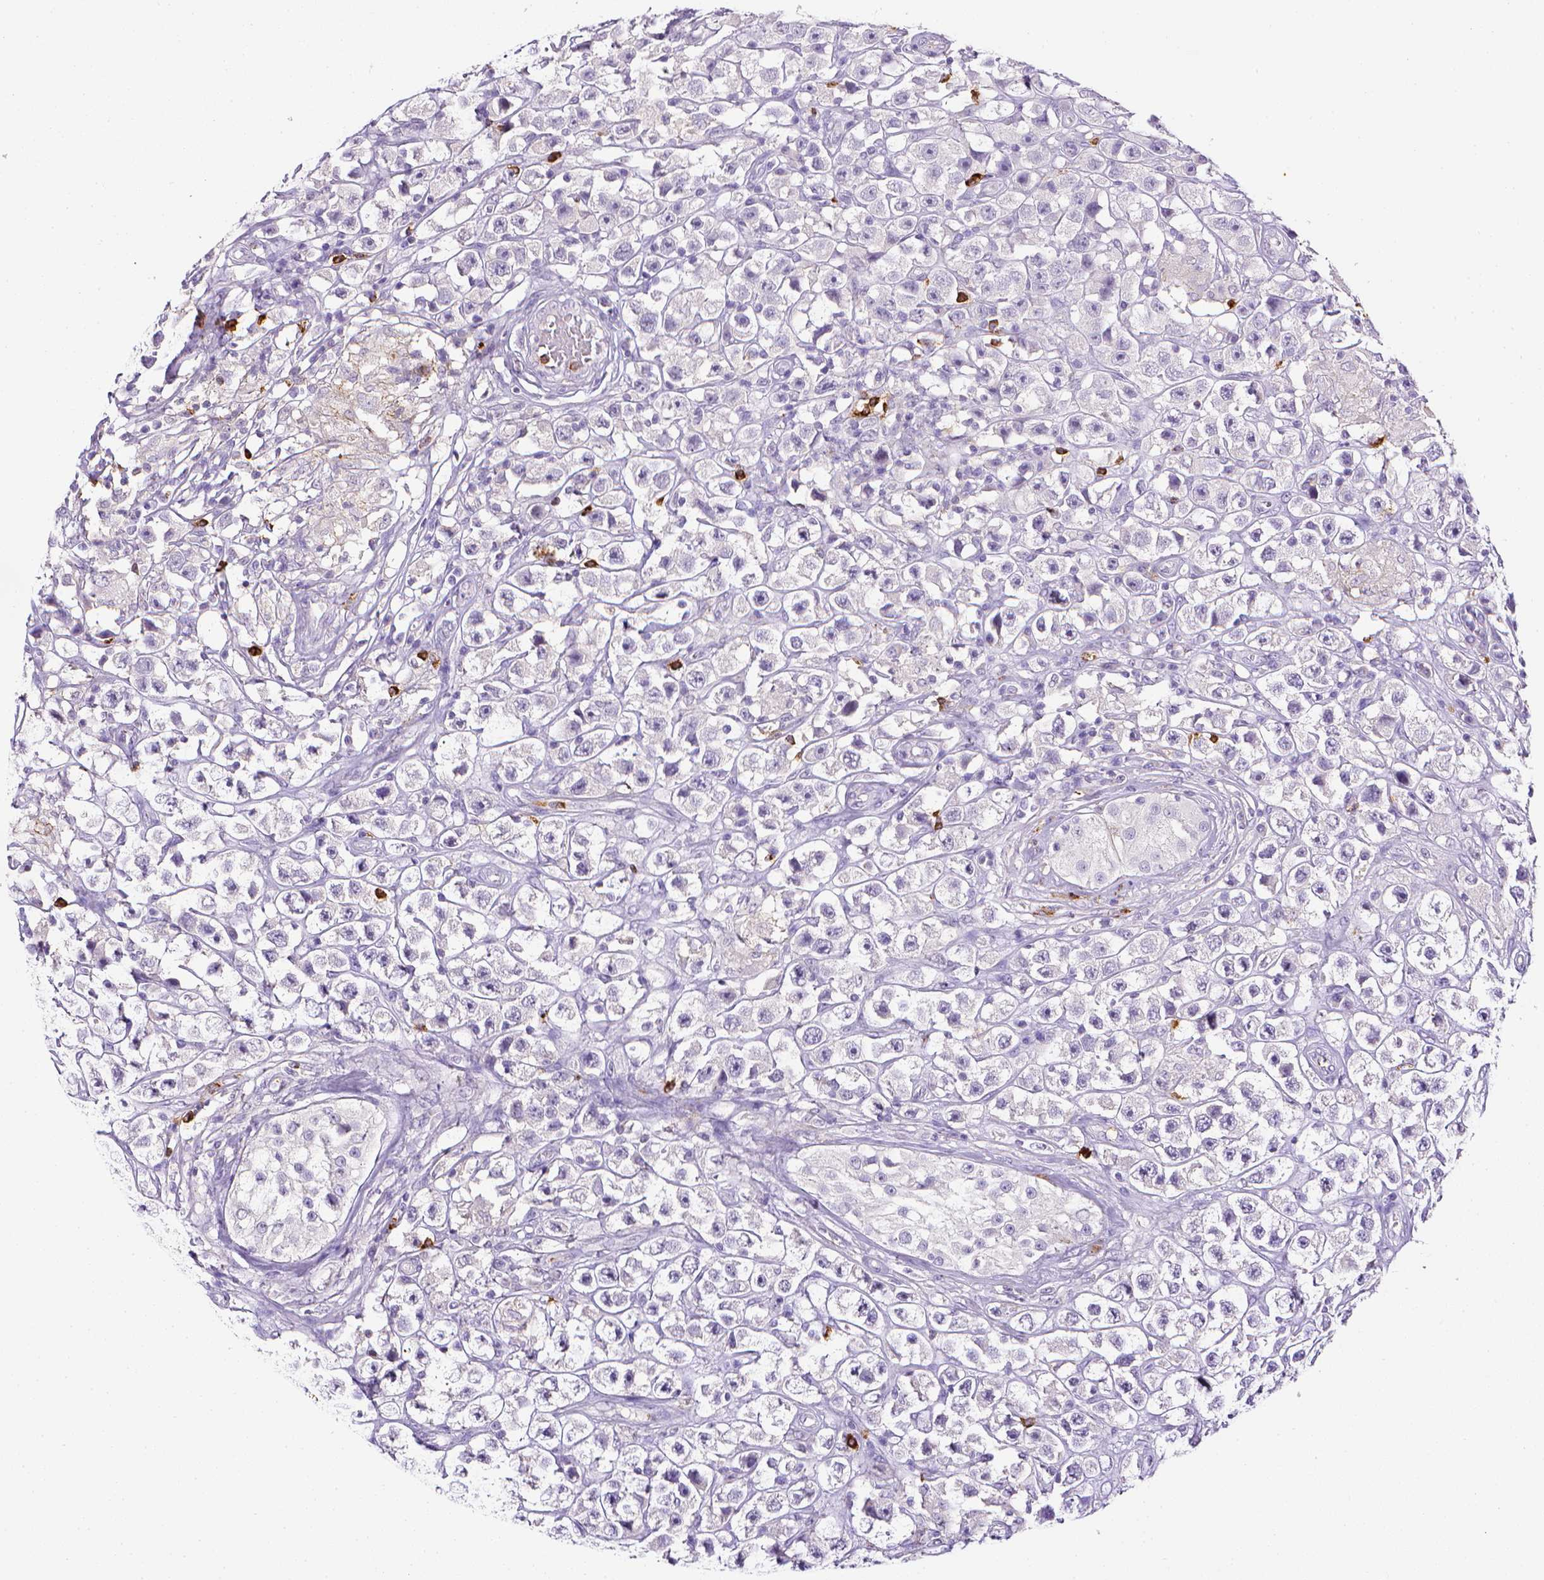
{"staining": {"intensity": "negative", "quantity": "none", "location": "none"}, "tissue": "testis cancer", "cell_type": "Tumor cells", "image_type": "cancer", "snomed": [{"axis": "morphology", "description": "Seminoma, NOS"}, {"axis": "topography", "description": "Testis"}], "caption": "An image of human testis cancer is negative for staining in tumor cells. (DAB (3,3'-diaminobenzidine) immunohistochemistry, high magnification).", "gene": "ITGAM", "patient": {"sex": "male", "age": 45}}